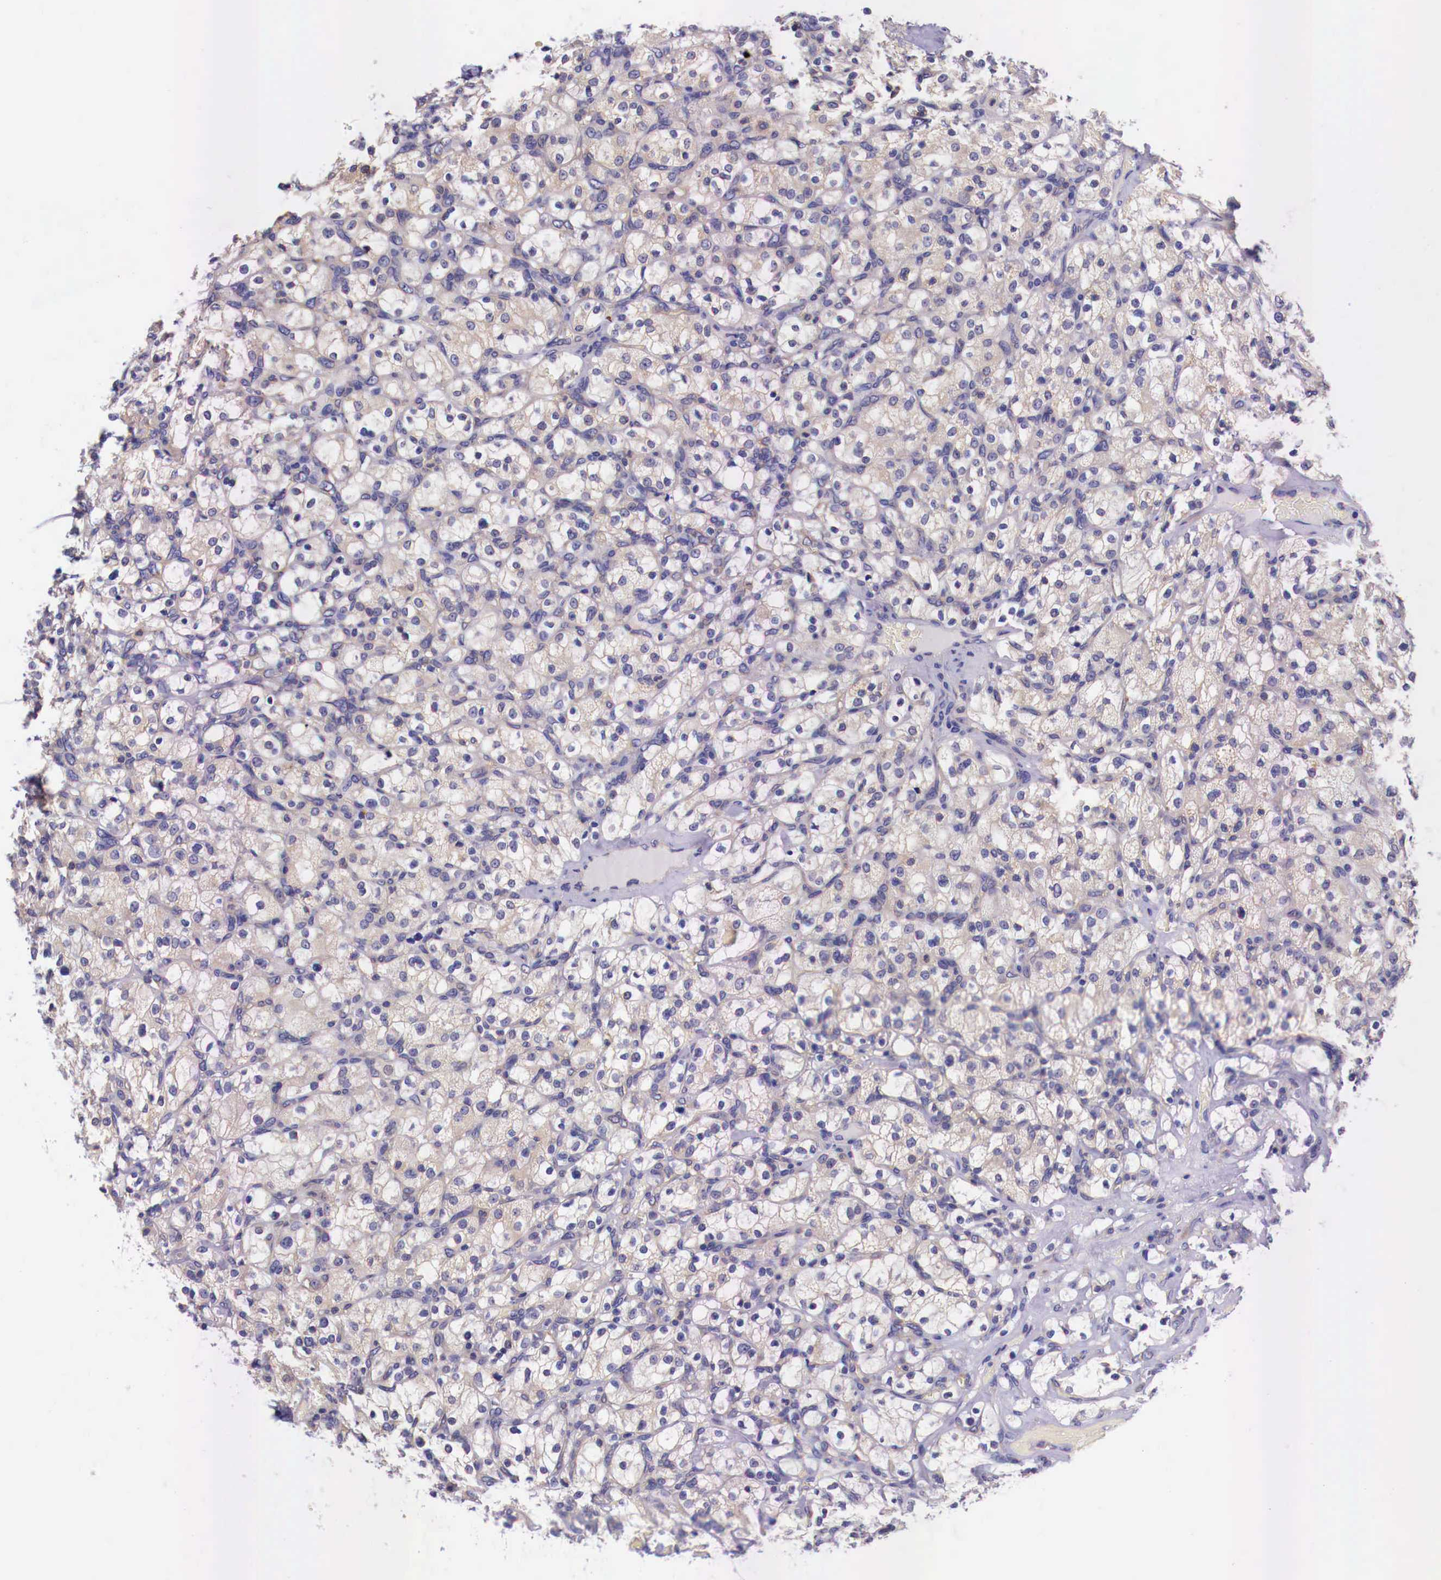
{"staining": {"intensity": "negative", "quantity": "none", "location": "none"}, "tissue": "renal cancer", "cell_type": "Tumor cells", "image_type": "cancer", "snomed": [{"axis": "morphology", "description": "Adenocarcinoma, NOS"}, {"axis": "topography", "description": "Kidney"}], "caption": "Immunohistochemistry (IHC) of human adenocarcinoma (renal) shows no staining in tumor cells. (Brightfield microscopy of DAB immunohistochemistry at high magnification).", "gene": "GRIPAP1", "patient": {"sex": "female", "age": 83}}